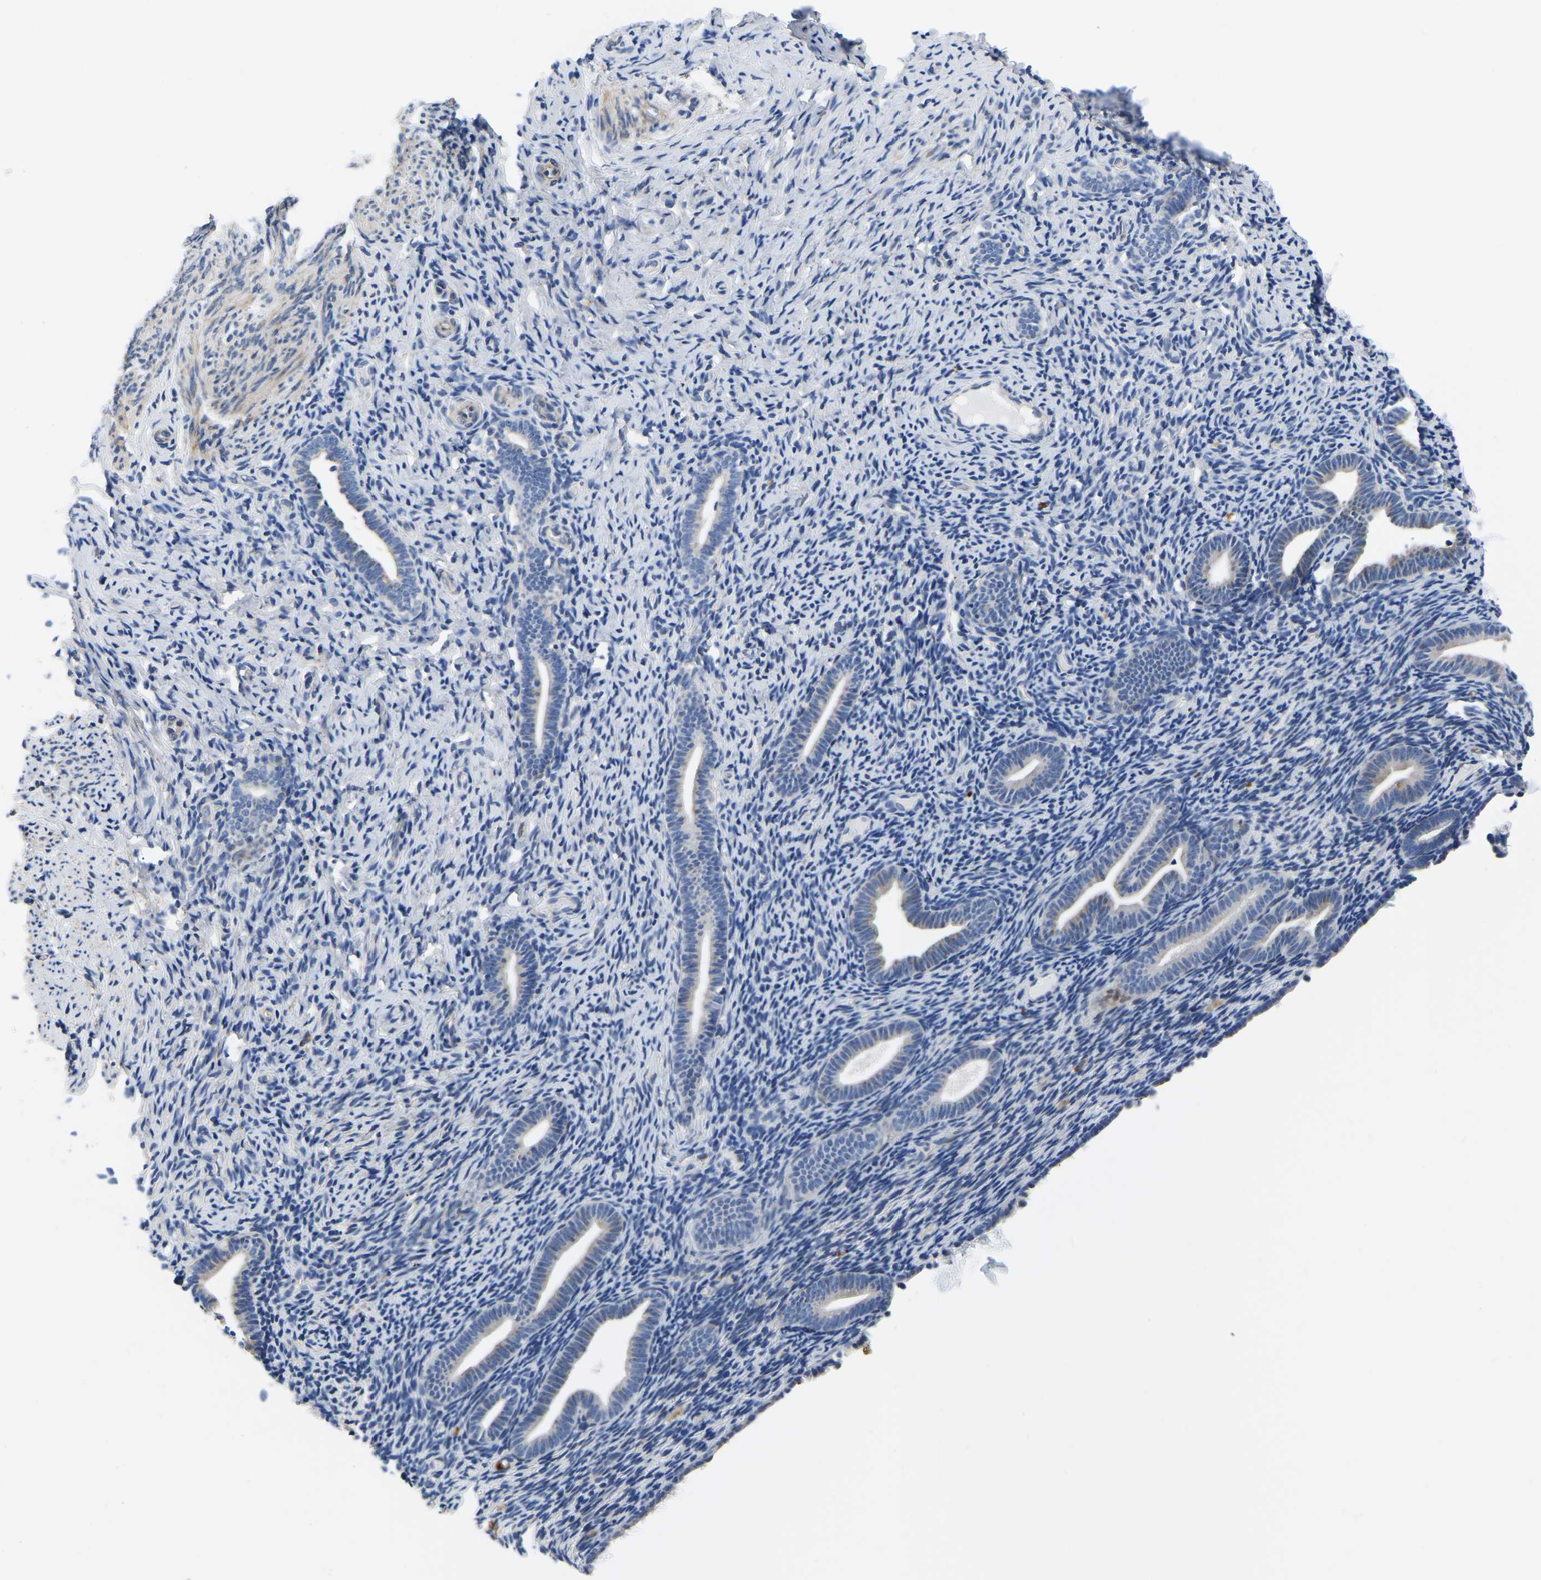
{"staining": {"intensity": "negative", "quantity": "none", "location": "none"}, "tissue": "endometrium", "cell_type": "Cells in endometrial stroma", "image_type": "normal", "snomed": [{"axis": "morphology", "description": "Normal tissue, NOS"}, {"axis": "topography", "description": "Endometrium"}], "caption": "Human endometrium stained for a protein using IHC demonstrates no expression in cells in endometrial stroma.", "gene": "PDLIM7", "patient": {"sex": "female", "age": 51}}